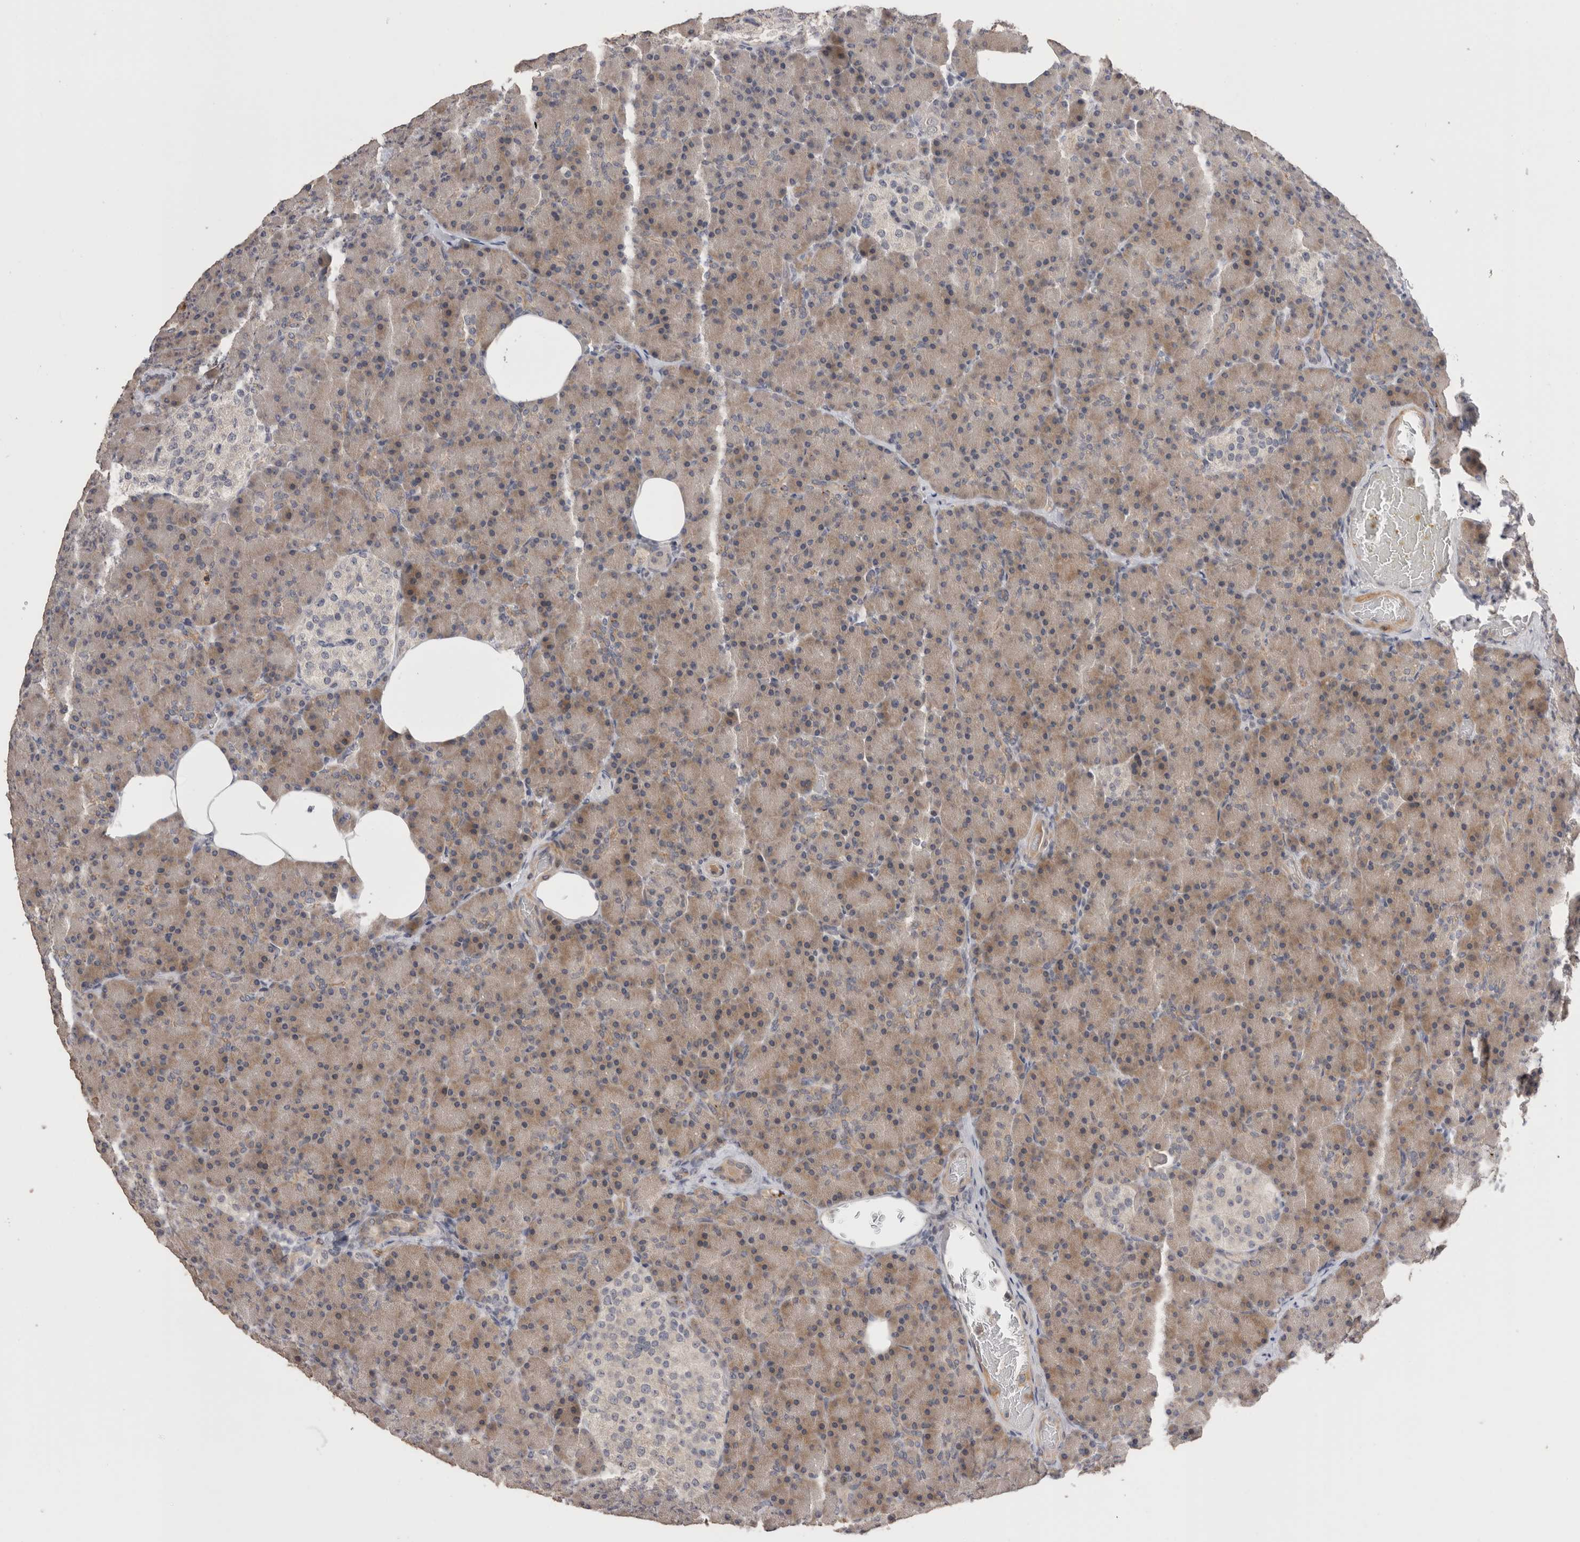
{"staining": {"intensity": "moderate", "quantity": ">75%", "location": "cytoplasmic/membranous"}, "tissue": "pancreas", "cell_type": "Exocrine glandular cells", "image_type": "normal", "snomed": [{"axis": "morphology", "description": "Normal tissue, NOS"}, {"axis": "topography", "description": "Pancreas"}], "caption": "The immunohistochemical stain shows moderate cytoplasmic/membranous staining in exocrine glandular cells of benign pancreas.", "gene": "CRYBG1", "patient": {"sex": "female", "age": 43}}